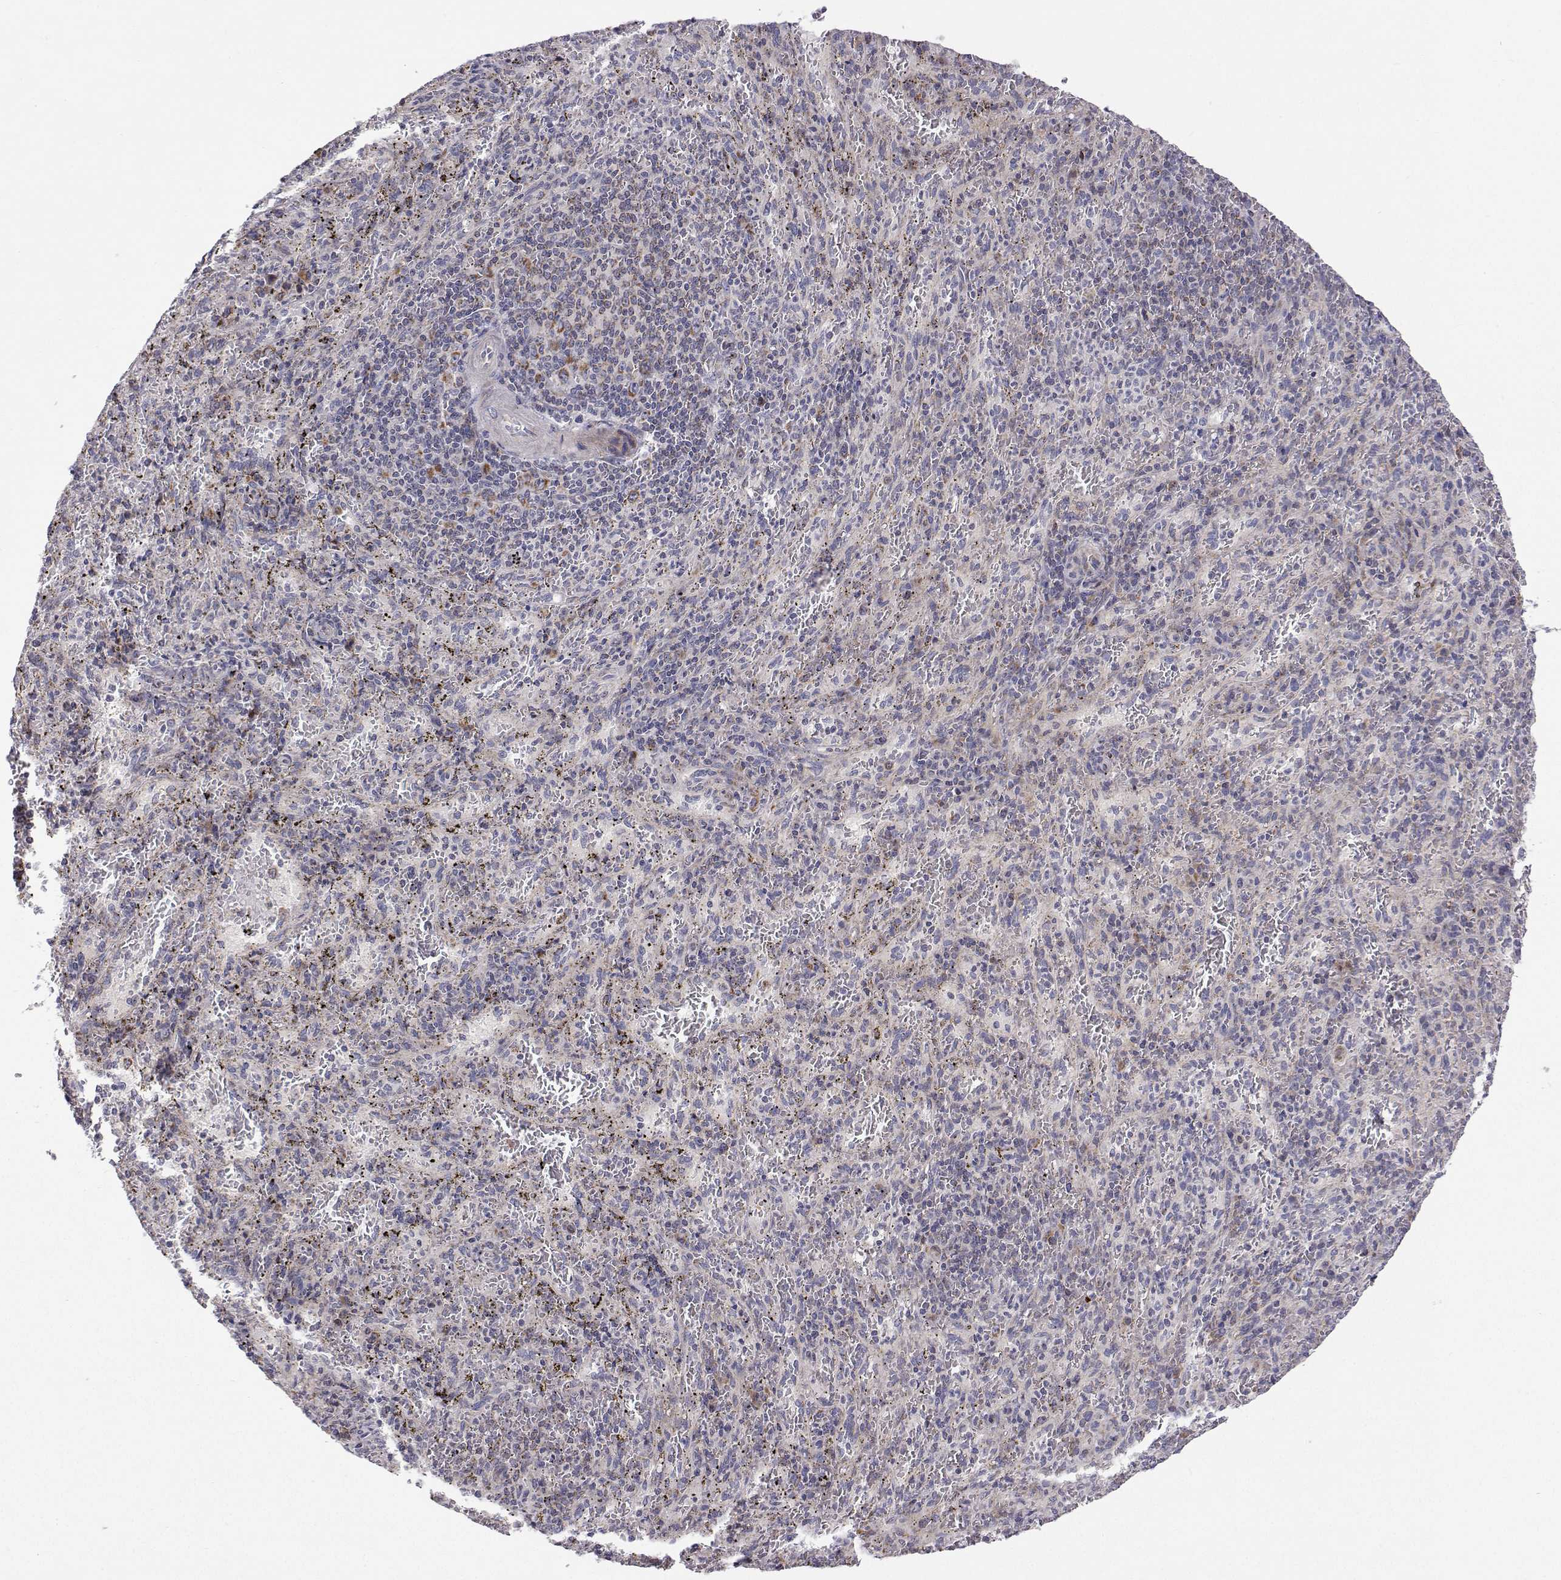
{"staining": {"intensity": "negative", "quantity": "none", "location": "none"}, "tissue": "spleen", "cell_type": "Cells in red pulp", "image_type": "normal", "snomed": [{"axis": "morphology", "description": "Normal tissue, NOS"}, {"axis": "topography", "description": "Spleen"}], "caption": "This is an immunohistochemistry (IHC) micrograph of benign human spleen. There is no expression in cells in red pulp.", "gene": "MRPL3", "patient": {"sex": "male", "age": 57}}